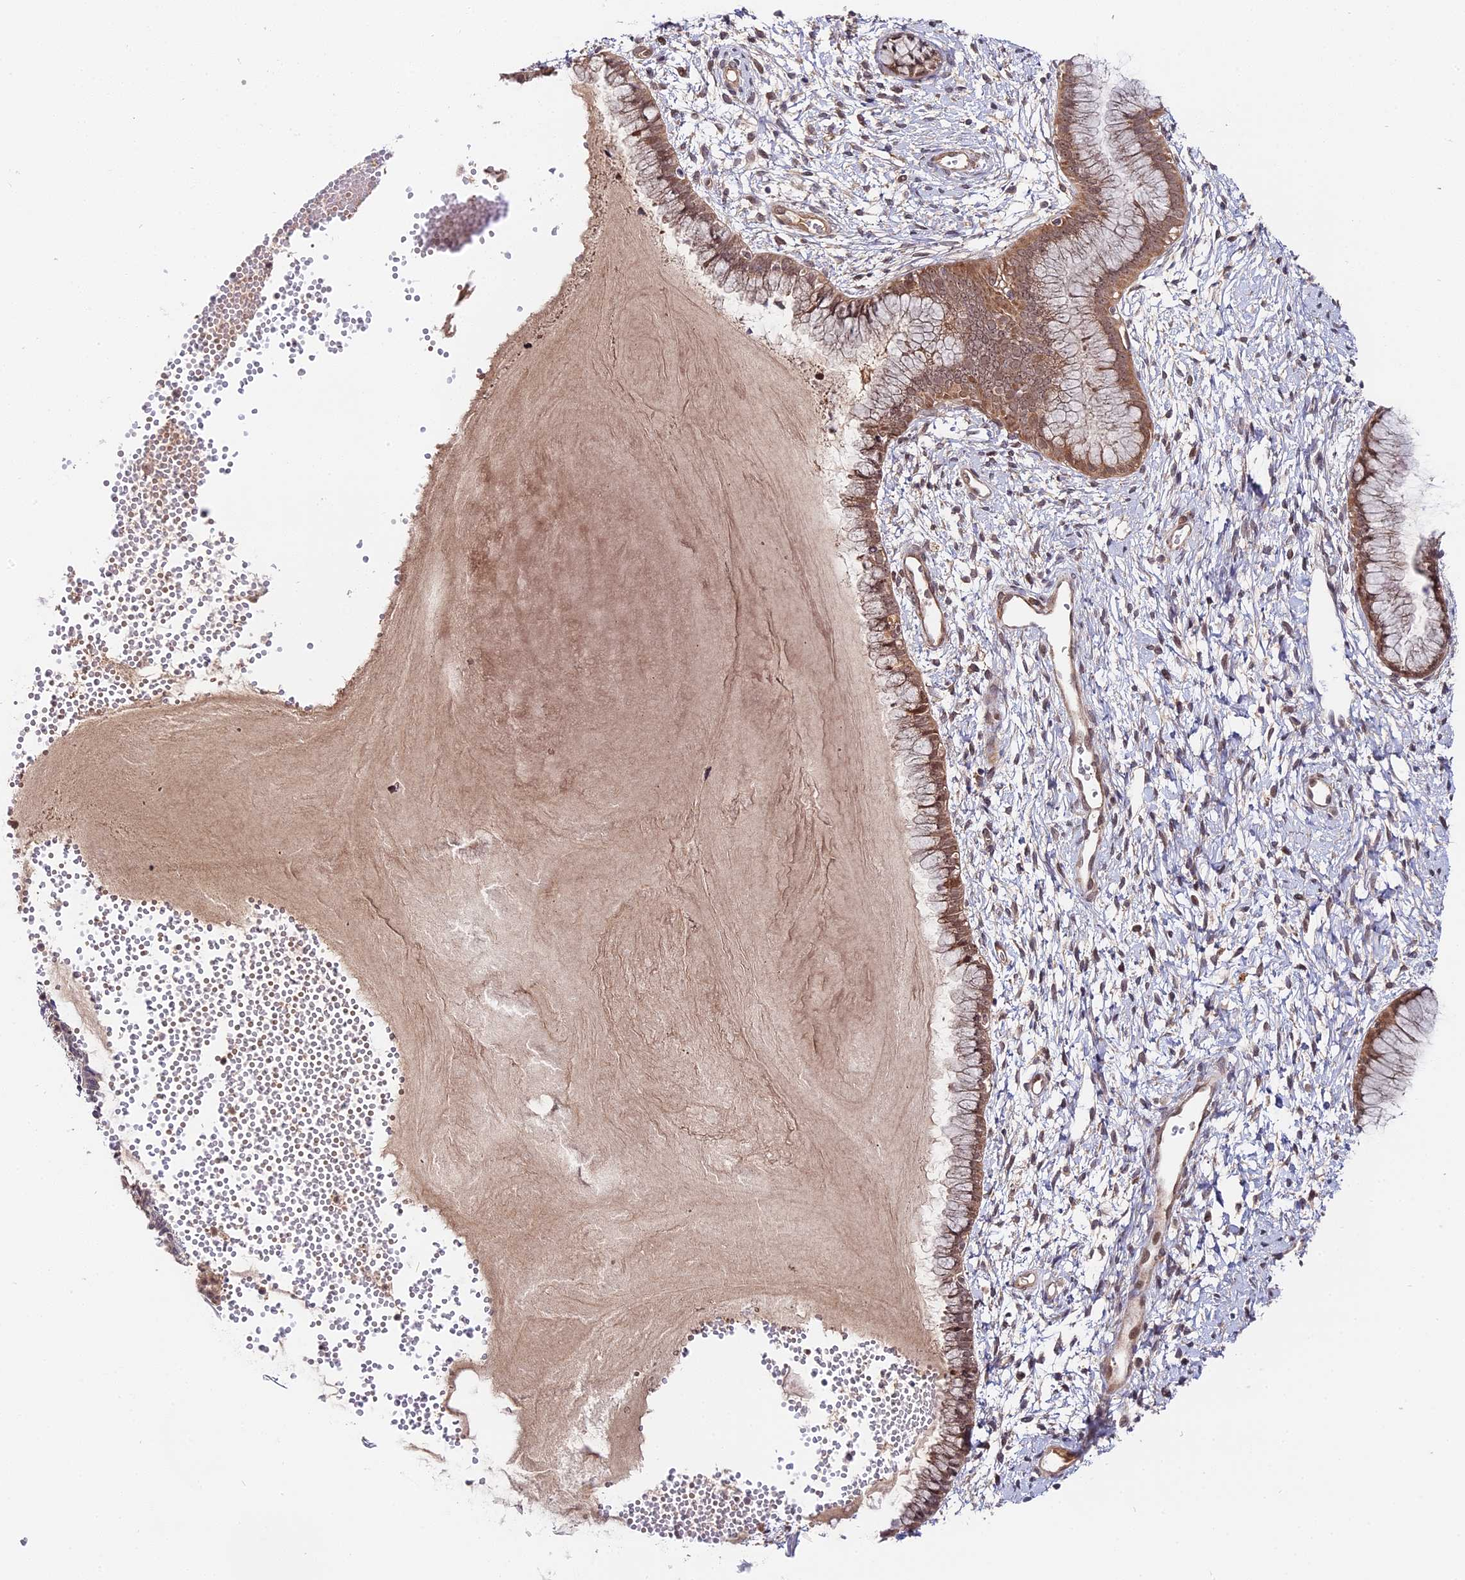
{"staining": {"intensity": "moderate", "quantity": ">75%", "location": "cytoplasmic/membranous,nuclear"}, "tissue": "cervix", "cell_type": "Glandular cells", "image_type": "normal", "snomed": [{"axis": "morphology", "description": "Normal tissue, NOS"}, {"axis": "topography", "description": "Cervix"}], "caption": "Human cervix stained with a brown dye exhibits moderate cytoplasmic/membranous,nuclear positive positivity in approximately >75% of glandular cells.", "gene": "IMPACT", "patient": {"sex": "female", "age": 42}}